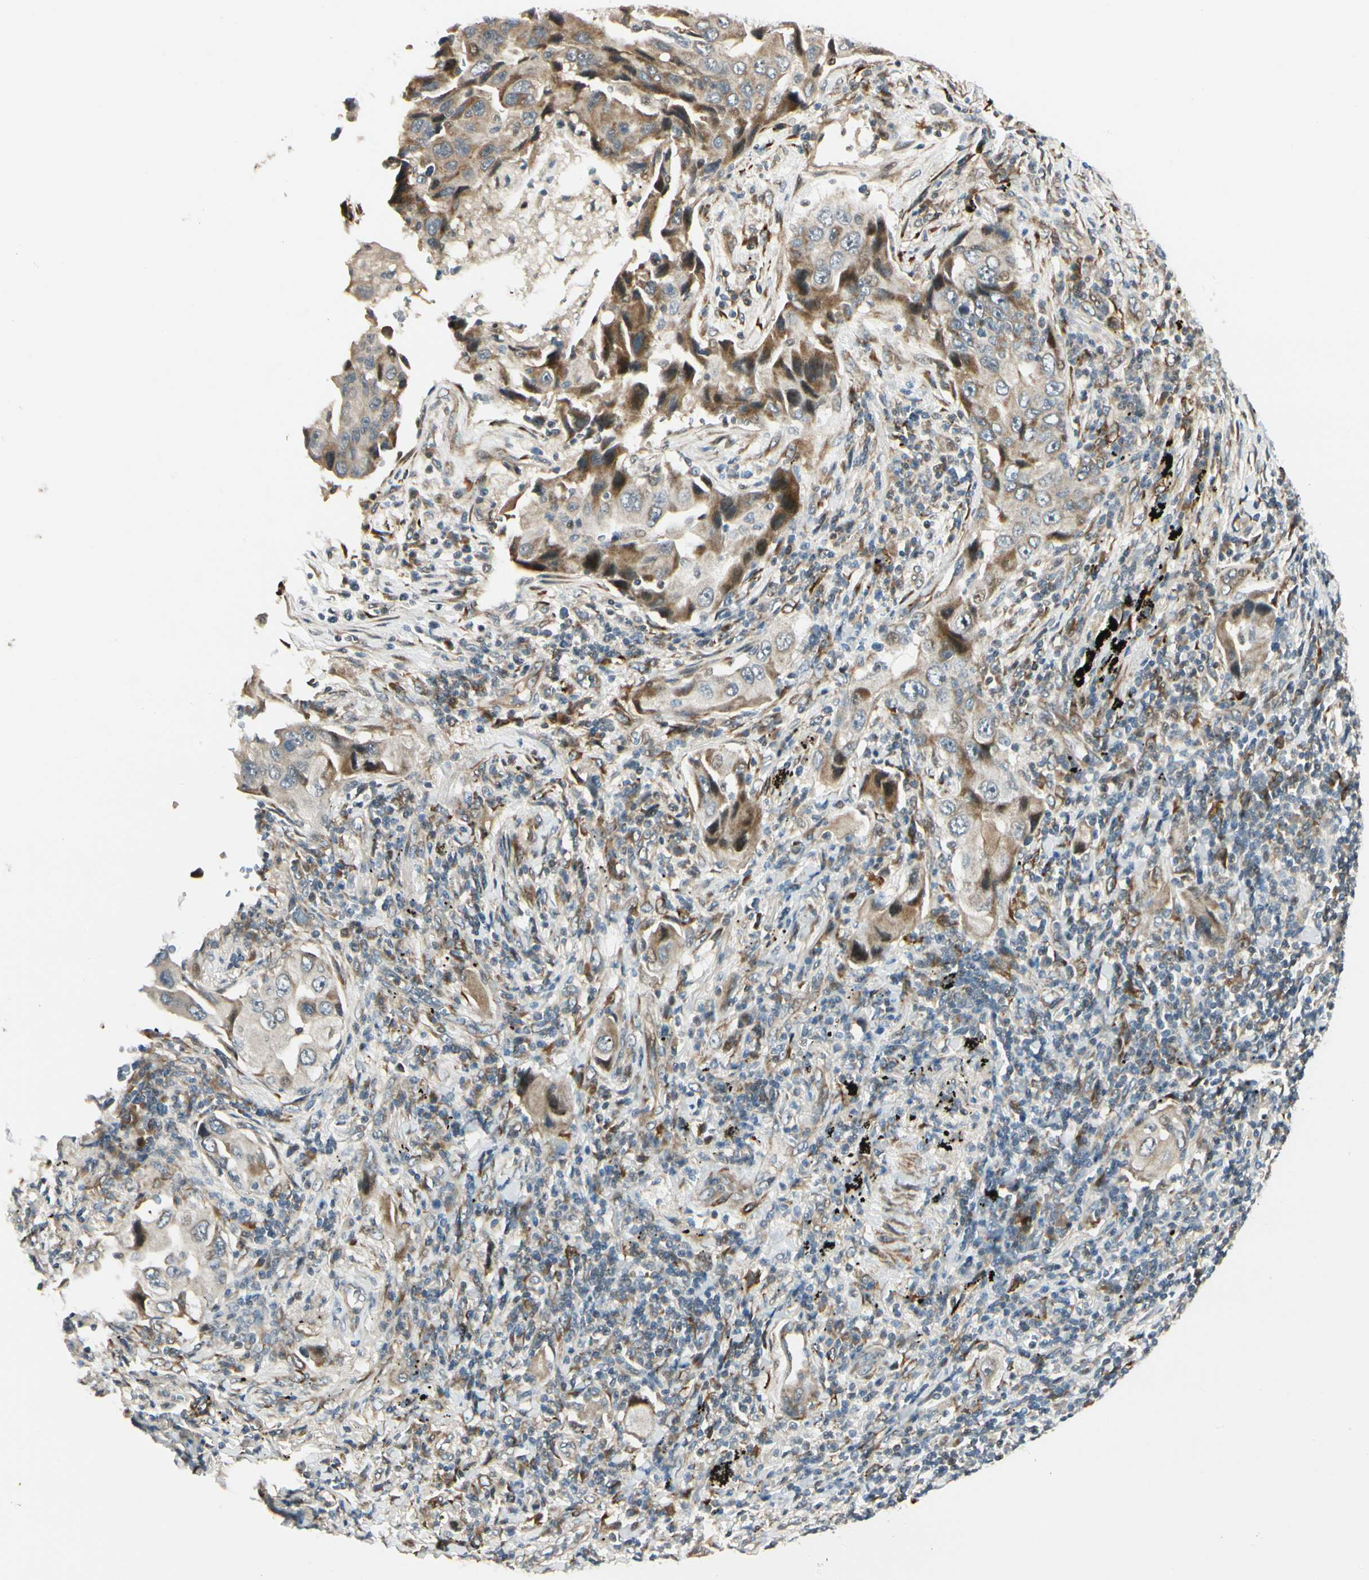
{"staining": {"intensity": "moderate", "quantity": ">75%", "location": "cytoplasmic/membranous"}, "tissue": "lung cancer", "cell_type": "Tumor cells", "image_type": "cancer", "snomed": [{"axis": "morphology", "description": "Adenocarcinoma, NOS"}, {"axis": "topography", "description": "Lung"}], "caption": "Immunohistochemistry (IHC) histopathology image of lung cancer (adenocarcinoma) stained for a protein (brown), which shows medium levels of moderate cytoplasmic/membranous expression in about >75% of tumor cells.", "gene": "P4HA3", "patient": {"sex": "female", "age": 65}}